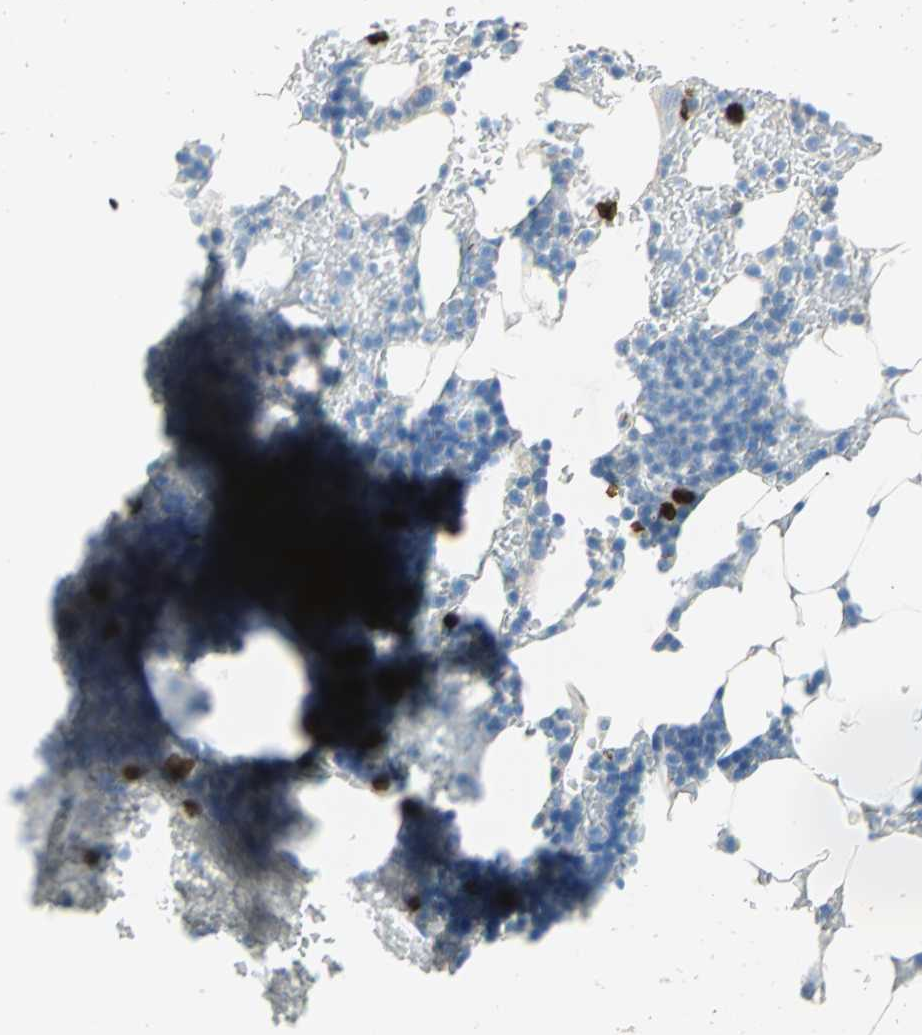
{"staining": {"intensity": "strong", "quantity": "<25%", "location": "nuclear"}, "tissue": "bone marrow", "cell_type": "Hematopoietic cells", "image_type": "normal", "snomed": [{"axis": "morphology", "description": "Normal tissue, NOS"}, {"axis": "topography", "description": "Bone marrow"}], "caption": "DAB (3,3'-diaminobenzidine) immunohistochemical staining of normal human bone marrow reveals strong nuclear protein staining in approximately <25% of hematopoietic cells.", "gene": "ALOX15", "patient": {"sex": "female", "age": 73}}